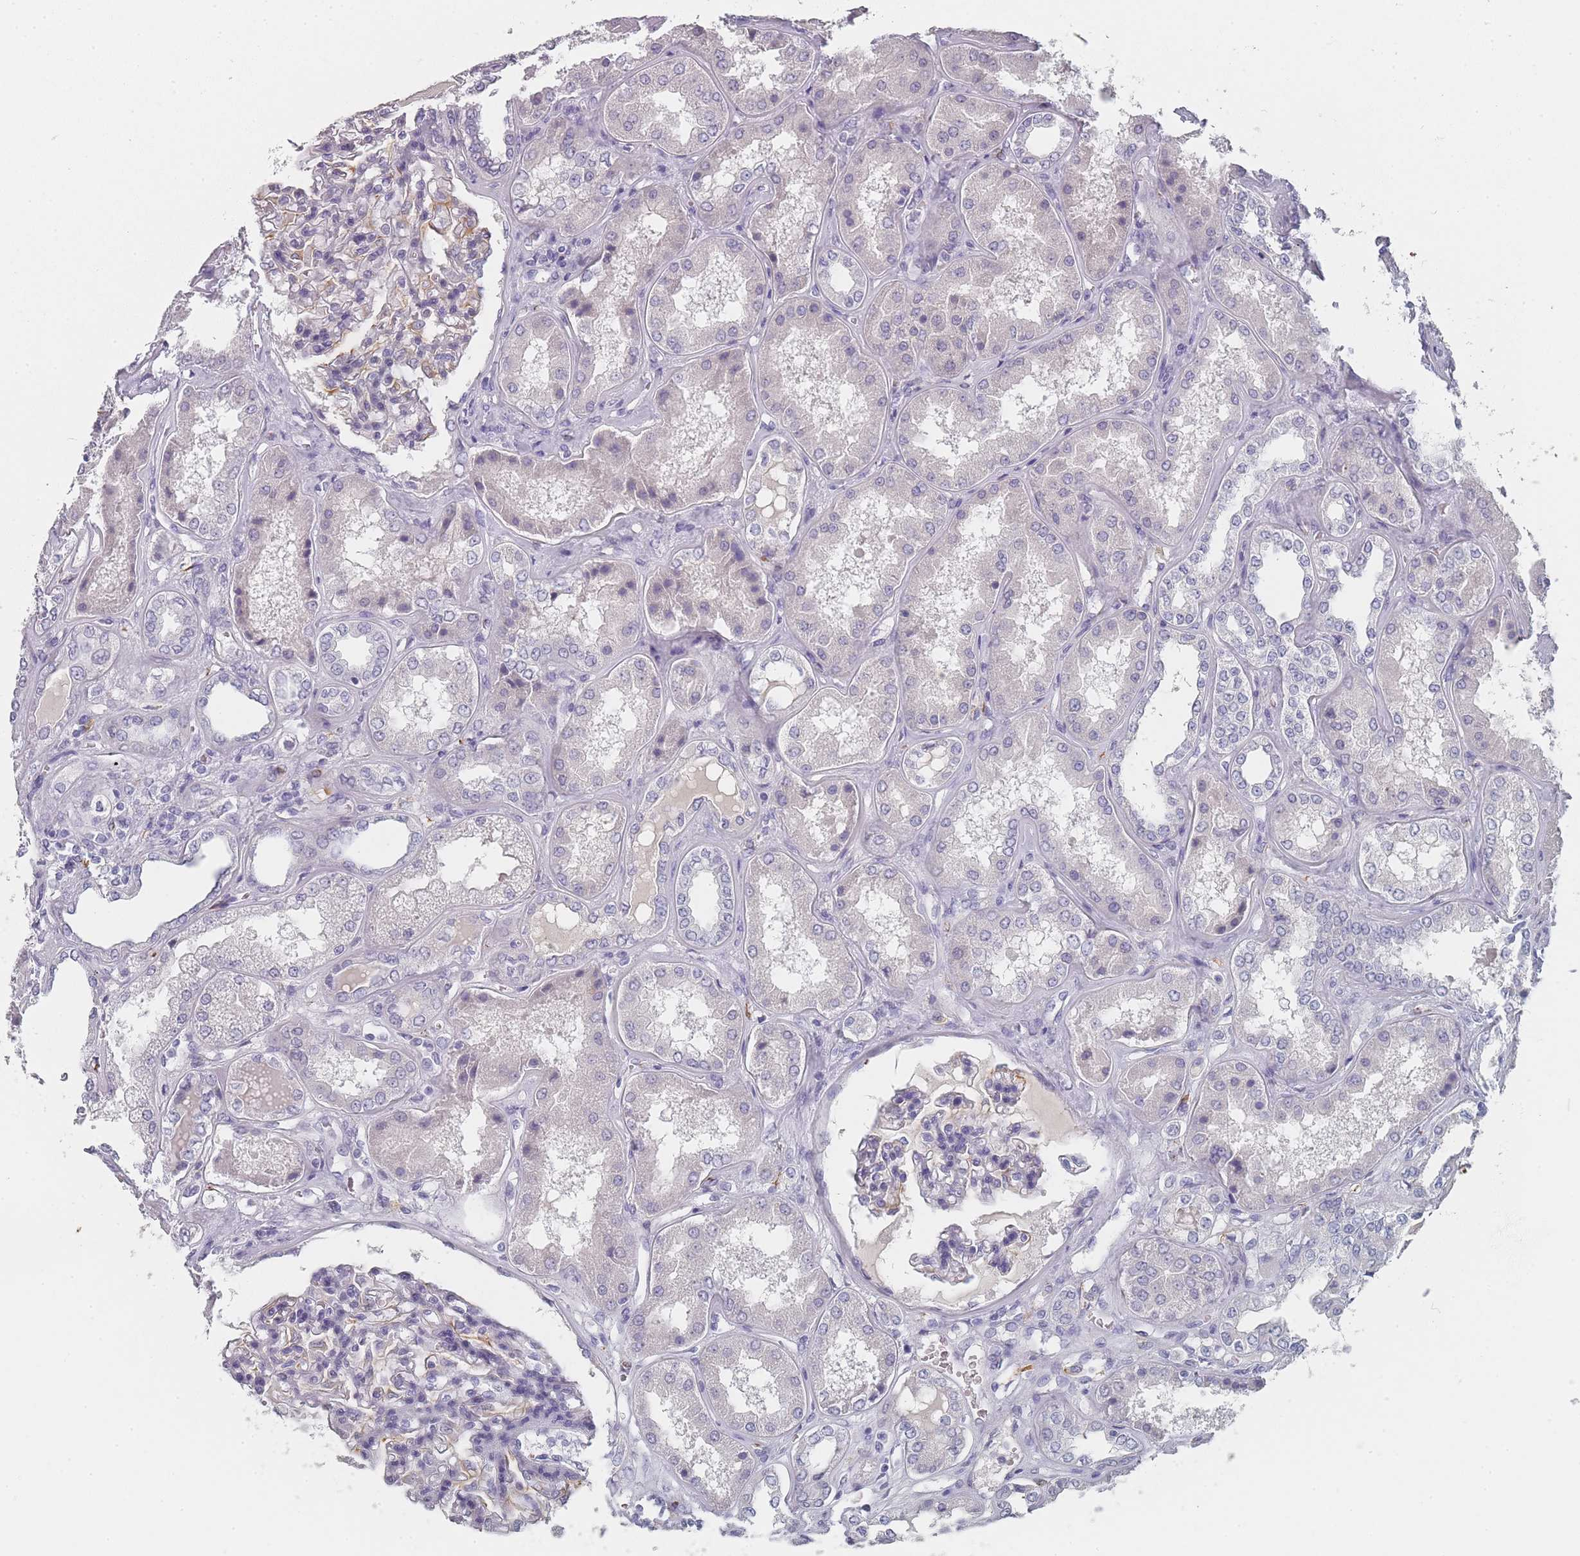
{"staining": {"intensity": "negative", "quantity": "none", "location": "none"}, "tissue": "kidney", "cell_type": "Cells in glomeruli", "image_type": "normal", "snomed": [{"axis": "morphology", "description": "Normal tissue, NOS"}, {"axis": "topography", "description": "Kidney"}], "caption": "Normal kidney was stained to show a protein in brown. There is no significant positivity in cells in glomeruli.", "gene": "SLC35E4", "patient": {"sex": "female", "age": 56}}